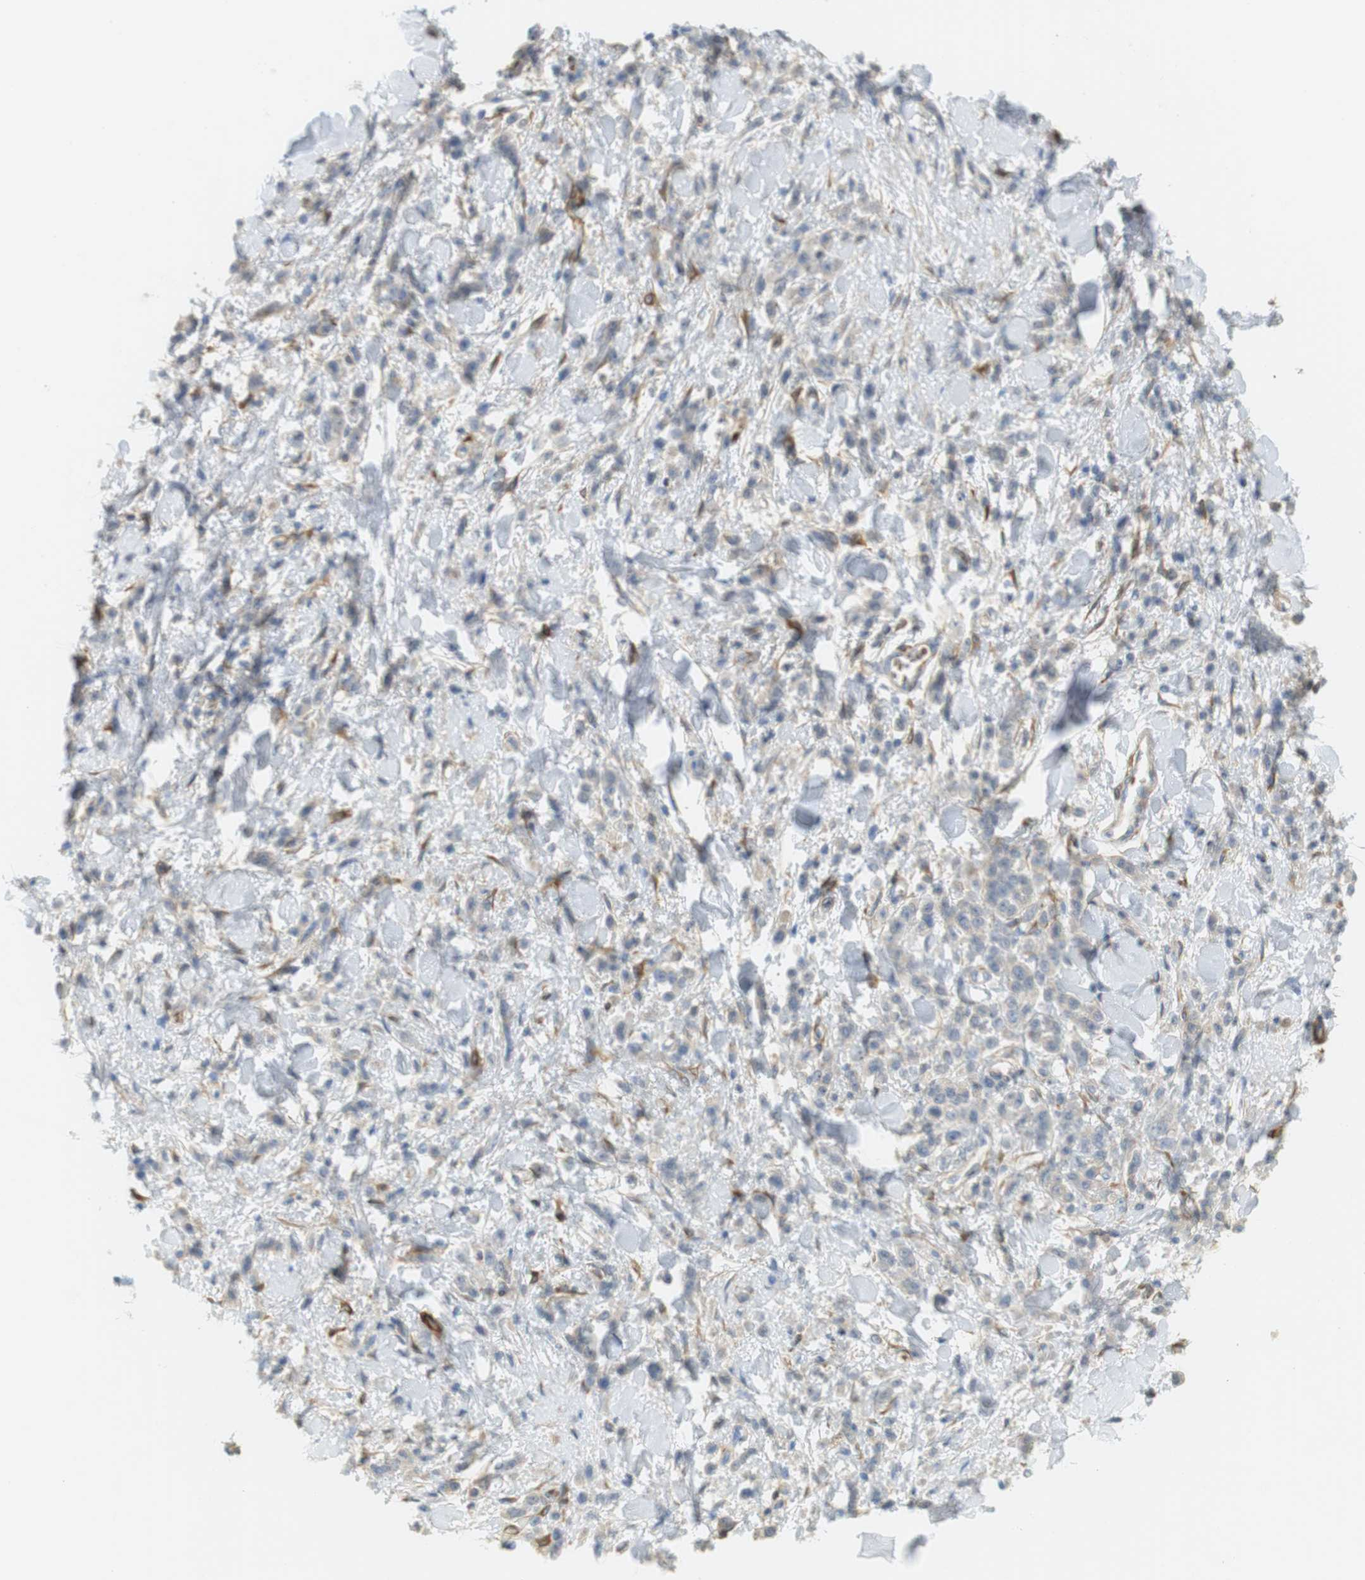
{"staining": {"intensity": "negative", "quantity": "none", "location": "none"}, "tissue": "stomach cancer", "cell_type": "Tumor cells", "image_type": "cancer", "snomed": [{"axis": "morphology", "description": "Normal tissue, NOS"}, {"axis": "morphology", "description": "Adenocarcinoma, NOS"}, {"axis": "topography", "description": "Stomach"}], "caption": "Immunohistochemistry of stomach cancer shows no staining in tumor cells.", "gene": "PDE3A", "patient": {"sex": "male", "age": 82}}